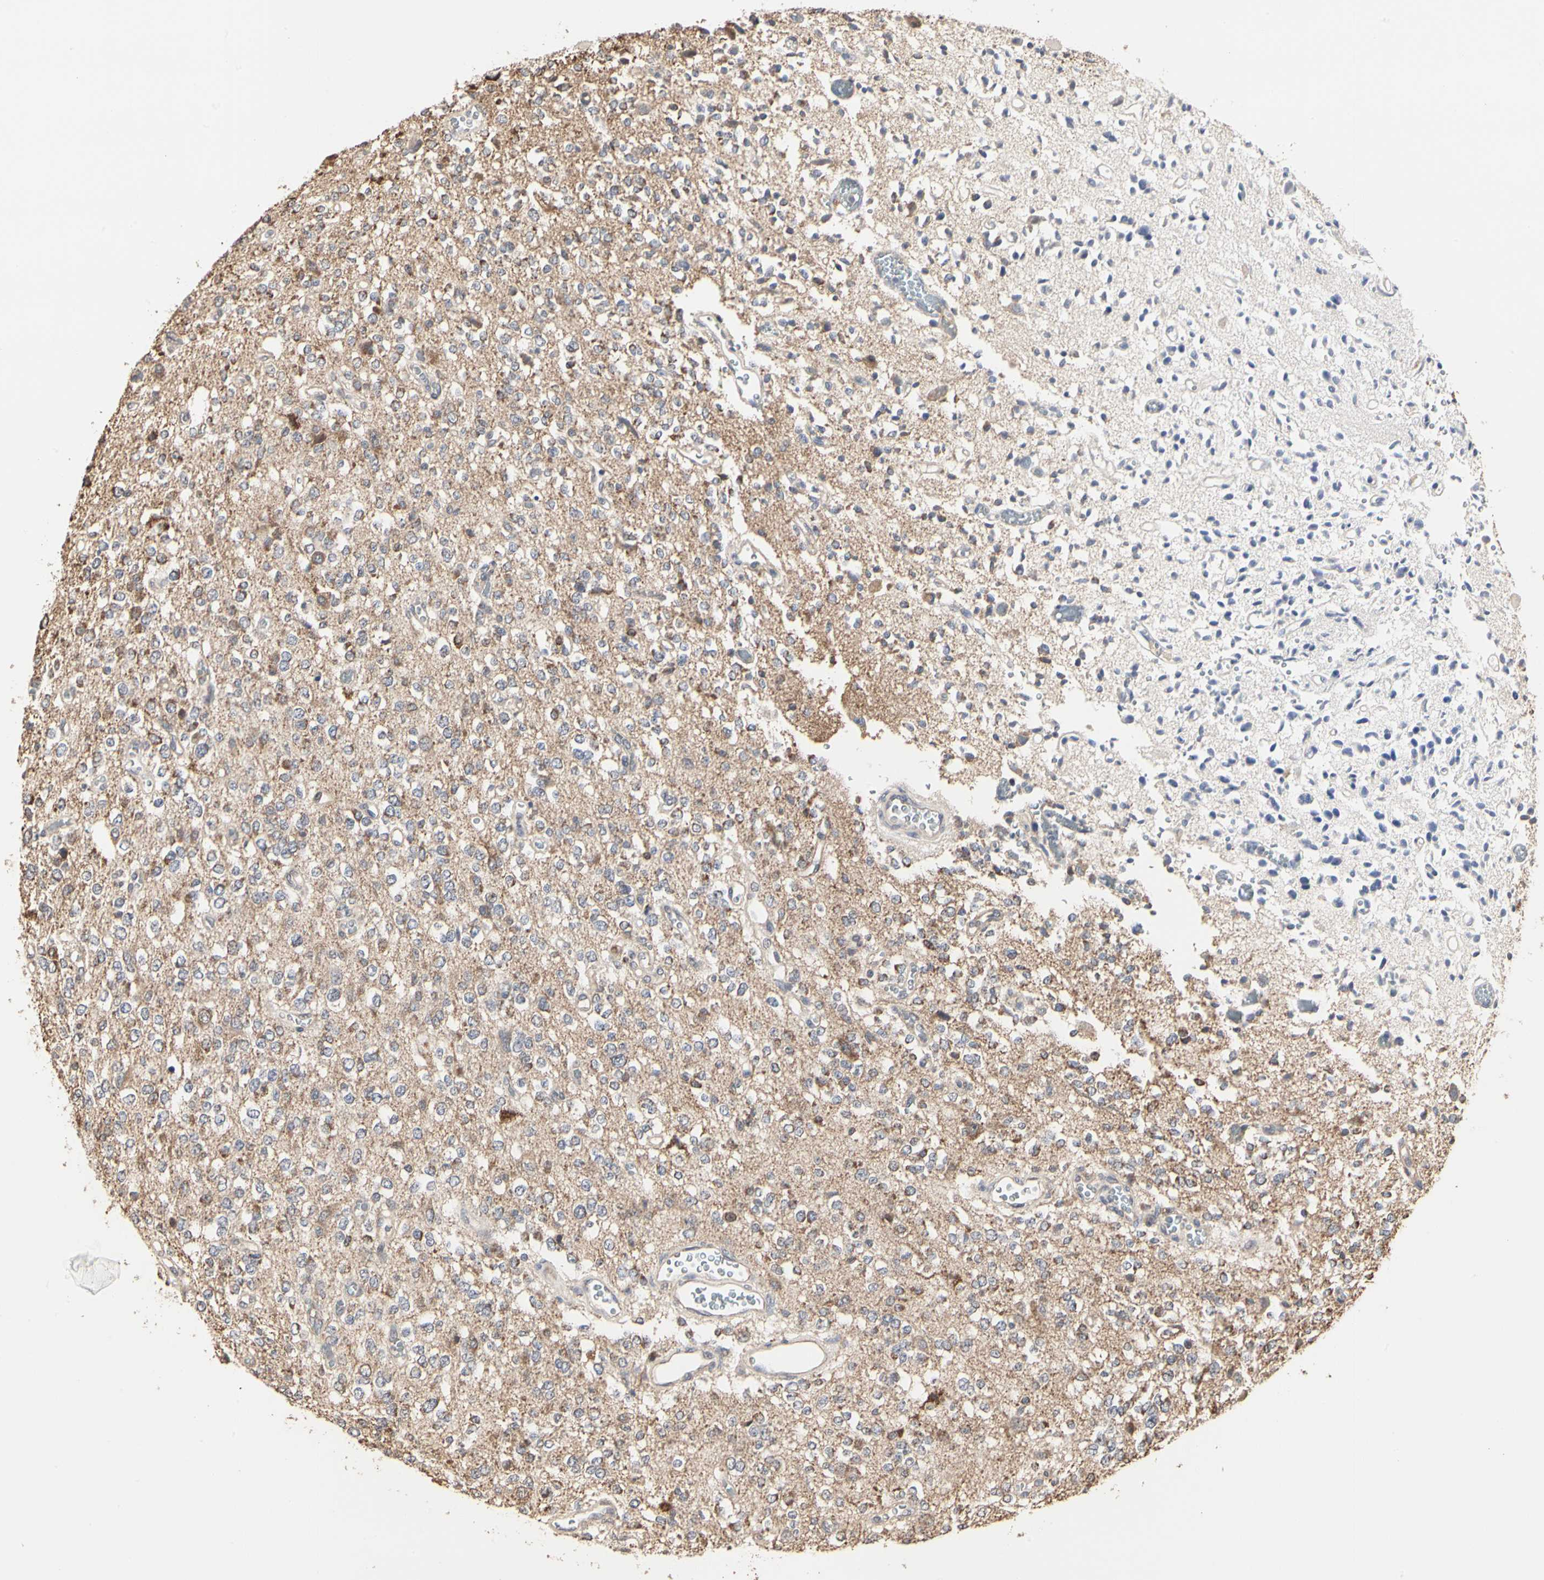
{"staining": {"intensity": "moderate", "quantity": "25%-75%", "location": "cytoplasmic/membranous"}, "tissue": "glioma", "cell_type": "Tumor cells", "image_type": "cancer", "snomed": [{"axis": "morphology", "description": "Glioma, malignant, Low grade"}, {"axis": "topography", "description": "Brain"}], "caption": "Malignant glioma (low-grade) tissue shows moderate cytoplasmic/membranous staining in about 25%-75% of tumor cells (DAB IHC with brightfield microscopy, high magnification).", "gene": "TAOK1", "patient": {"sex": "male", "age": 38}}